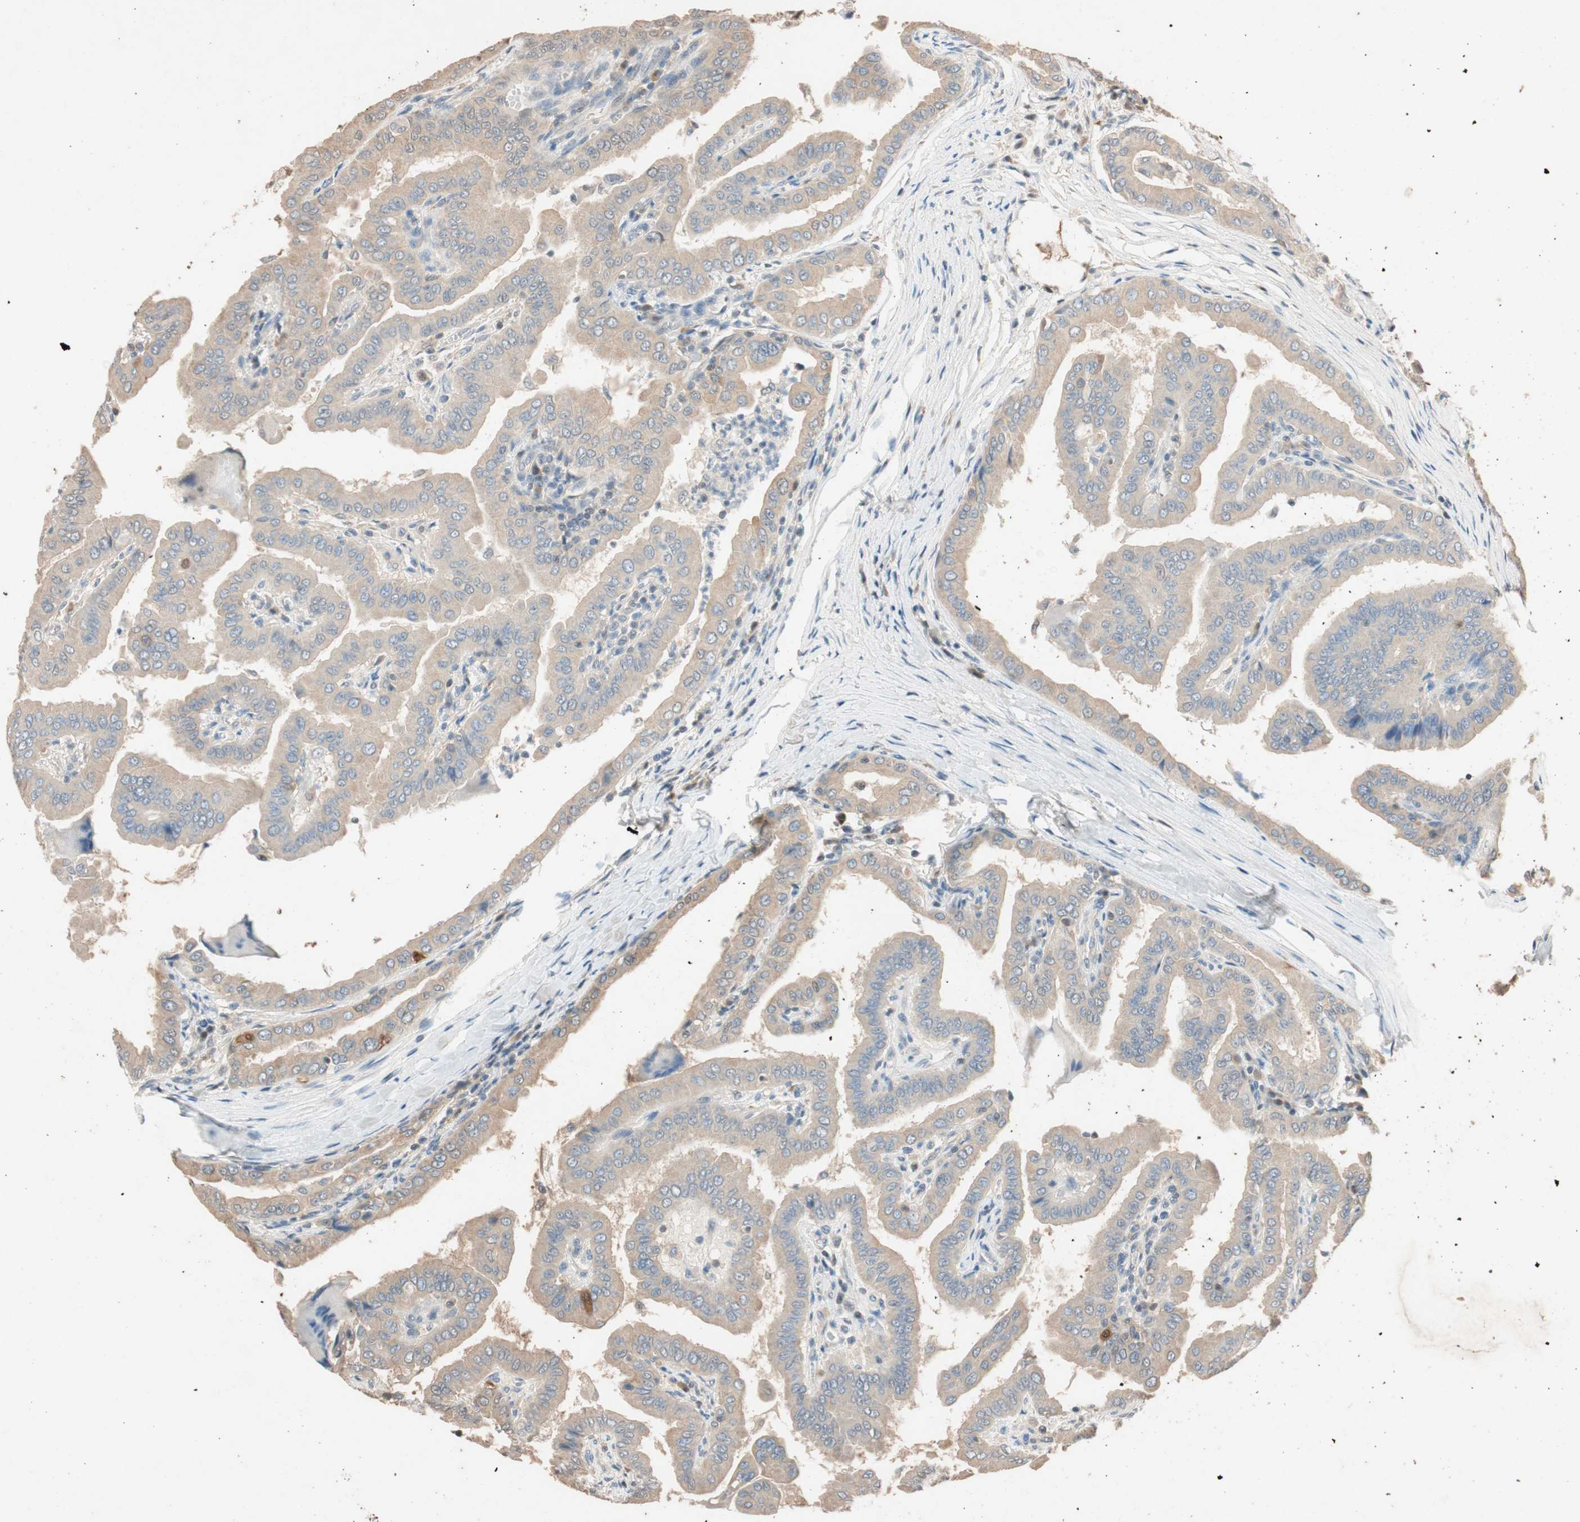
{"staining": {"intensity": "moderate", "quantity": "<25%", "location": "cytoplasmic/membranous,nuclear"}, "tissue": "thyroid cancer", "cell_type": "Tumor cells", "image_type": "cancer", "snomed": [{"axis": "morphology", "description": "Papillary adenocarcinoma, NOS"}, {"axis": "topography", "description": "Thyroid gland"}], "caption": "Protein expression analysis of human papillary adenocarcinoma (thyroid) reveals moderate cytoplasmic/membranous and nuclear expression in about <25% of tumor cells.", "gene": "SERPINB5", "patient": {"sex": "male", "age": 33}}